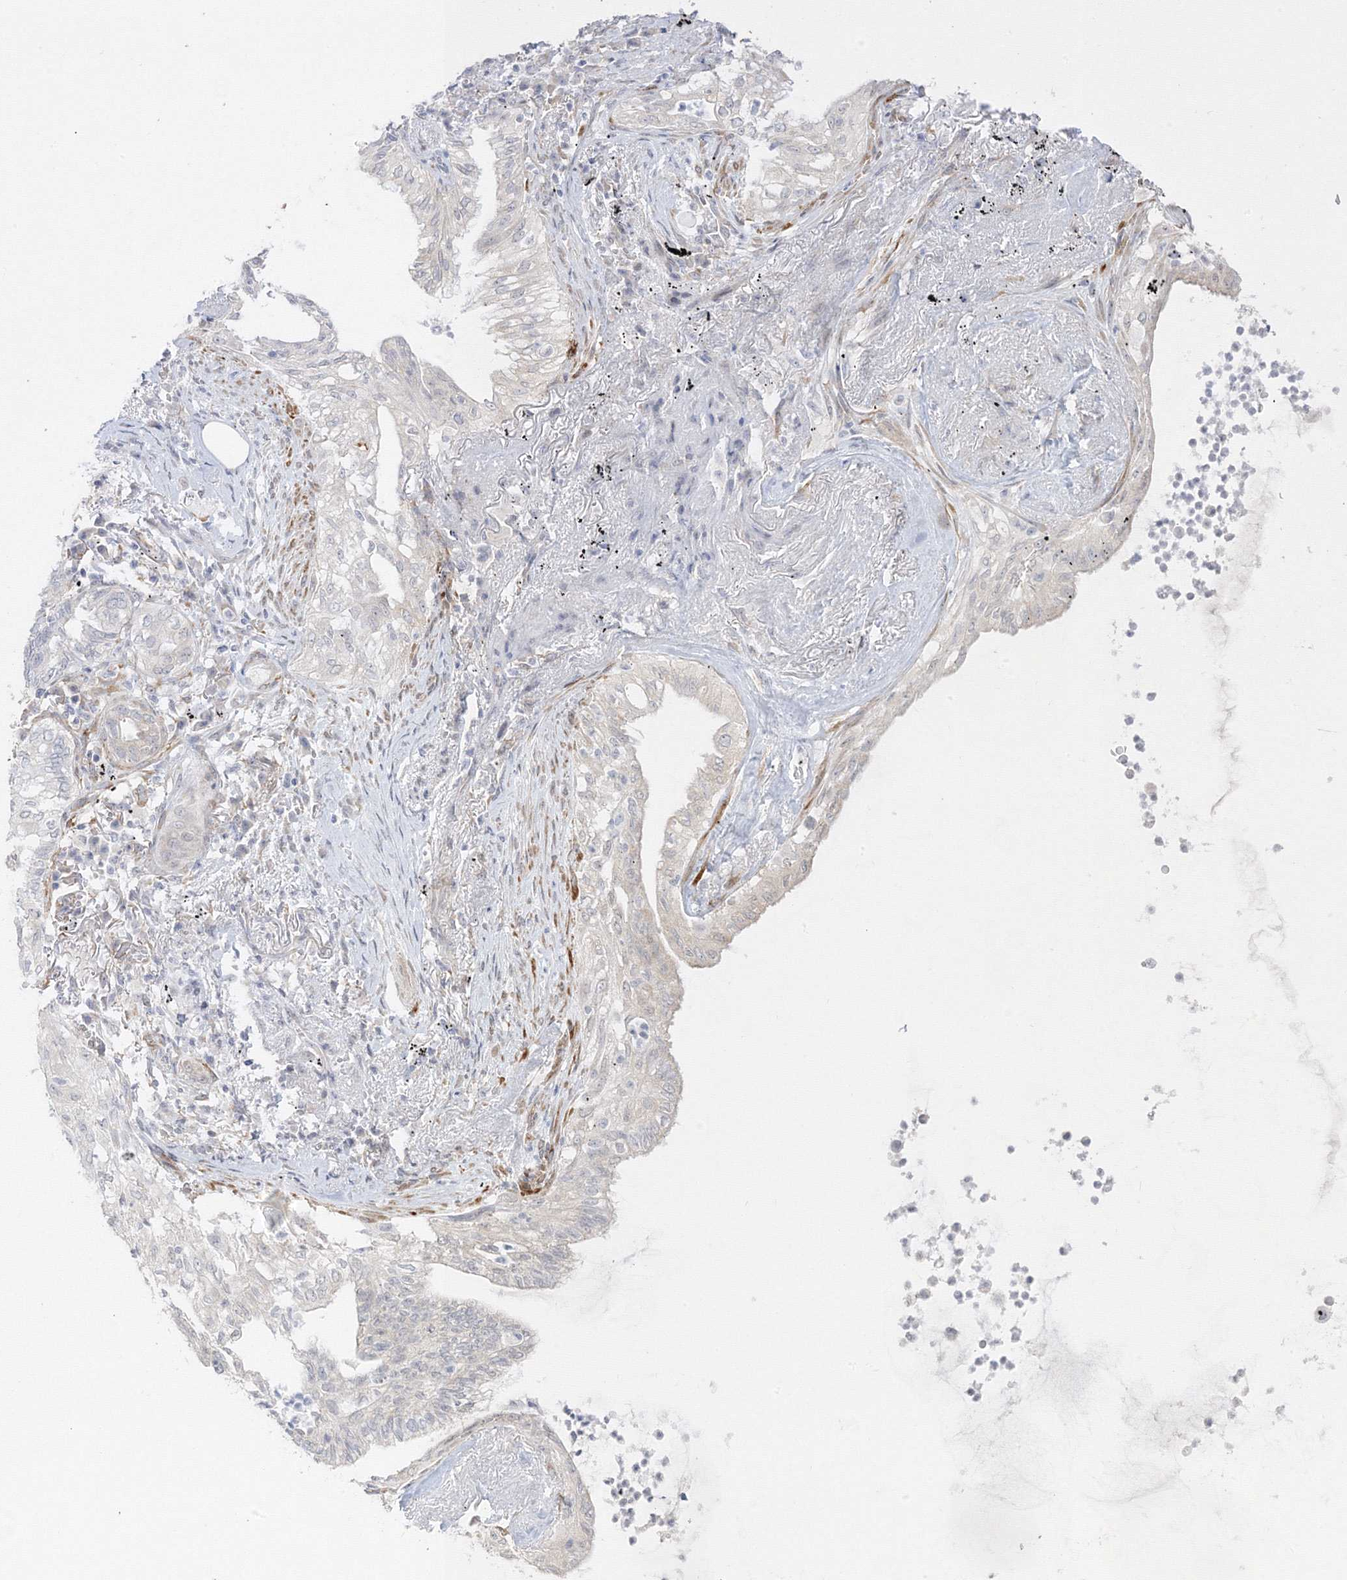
{"staining": {"intensity": "negative", "quantity": "none", "location": "none"}, "tissue": "lung cancer", "cell_type": "Tumor cells", "image_type": "cancer", "snomed": [{"axis": "morphology", "description": "Adenocarcinoma, NOS"}, {"axis": "topography", "description": "Lung"}], "caption": "DAB immunohistochemical staining of lung adenocarcinoma reveals no significant expression in tumor cells. (DAB (3,3'-diaminobenzidine) immunohistochemistry (IHC) with hematoxylin counter stain).", "gene": "C2CD2", "patient": {"sex": "female", "age": 70}}